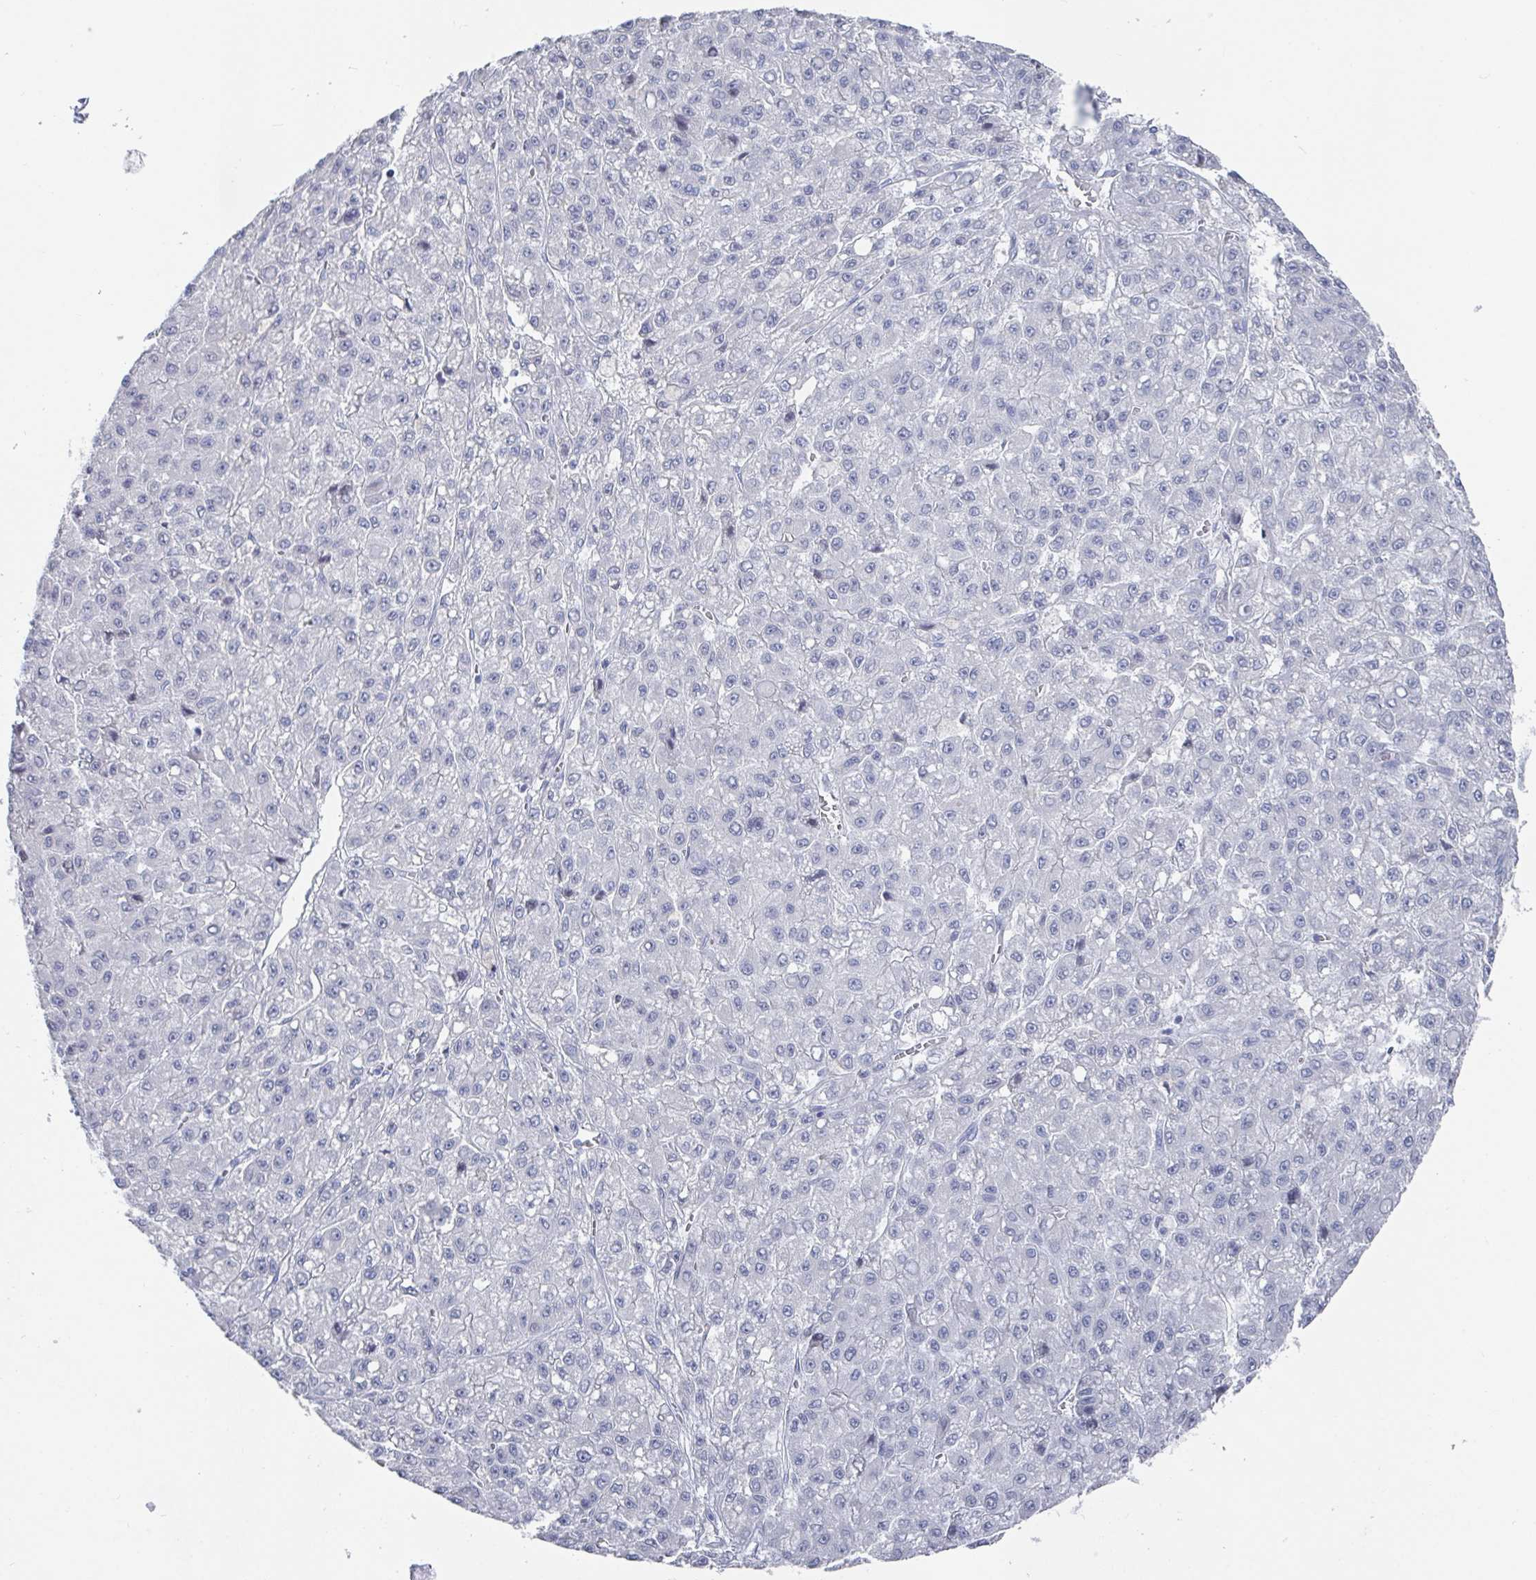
{"staining": {"intensity": "negative", "quantity": "none", "location": "none"}, "tissue": "liver cancer", "cell_type": "Tumor cells", "image_type": "cancer", "snomed": [{"axis": "morphology", "description": "Carcinoma, Hepatocellular, NOS"}, {"axis": "topography", "description": "Liver"}], "caption": "Protein analysis of liver cancer reveals no significant positivity in tumor cells.", "gene": "CAMKV", "patient": {"sex": "male", "age": 70}}